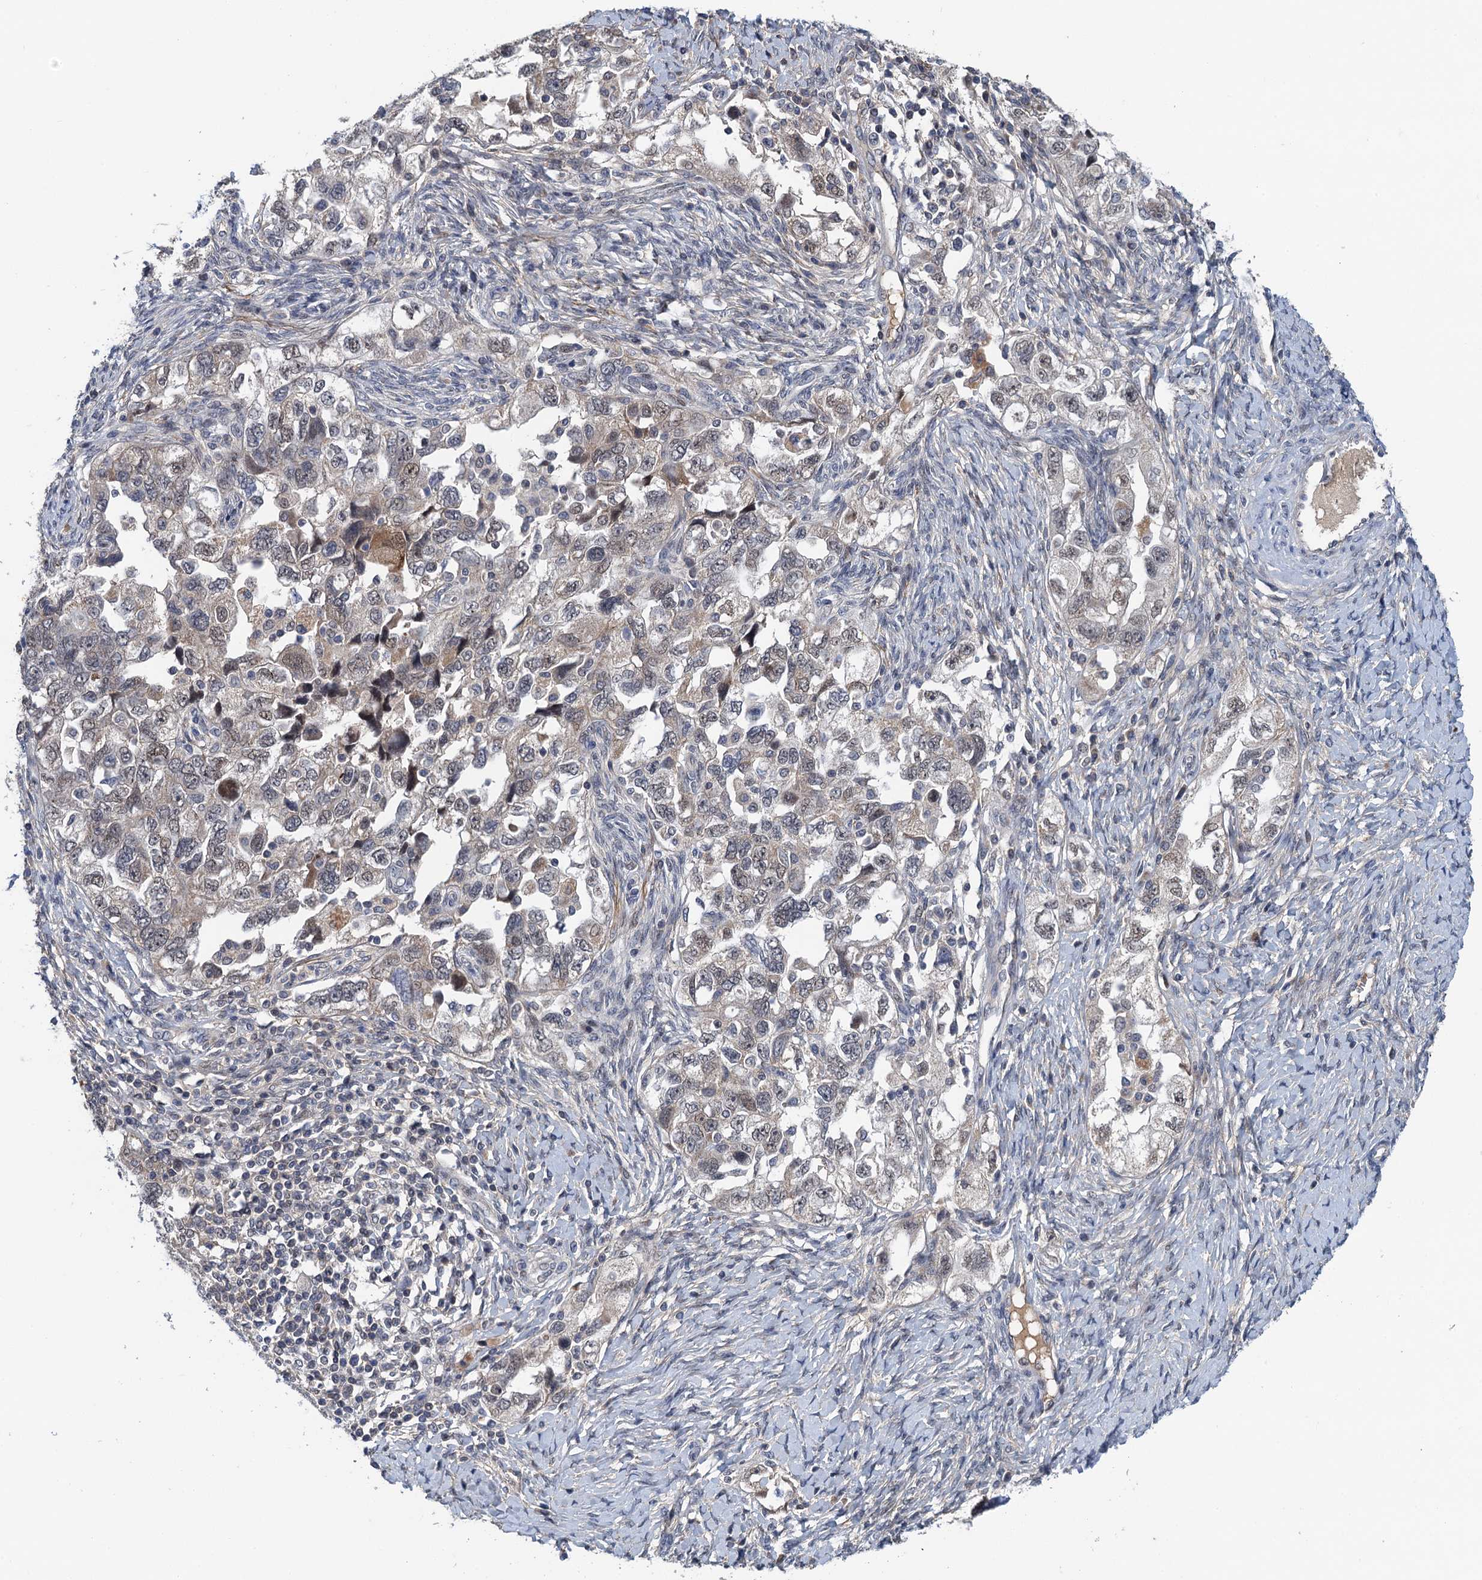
{"staining": {"intensity": "negative", "quantity": "none", "location": "none"}, "tissue": "ovarian cancer", "cell_type": "Tumor cells", "image_type": "cancer", "snomed": [{"axis": "morphology", "description": "Carcinoma, NOS"}, {"axis": "morphology", "description": "Cystadenocarcinoma, serous, NOS"}, {"axis": "topography", "description": "Ovary"}], "caption": "Tumor cells are negative for brown protein staining in ovarian cancer (carcinoma).", "gene": "MDM1", "patient": {"sex": "female", "age": 69}}